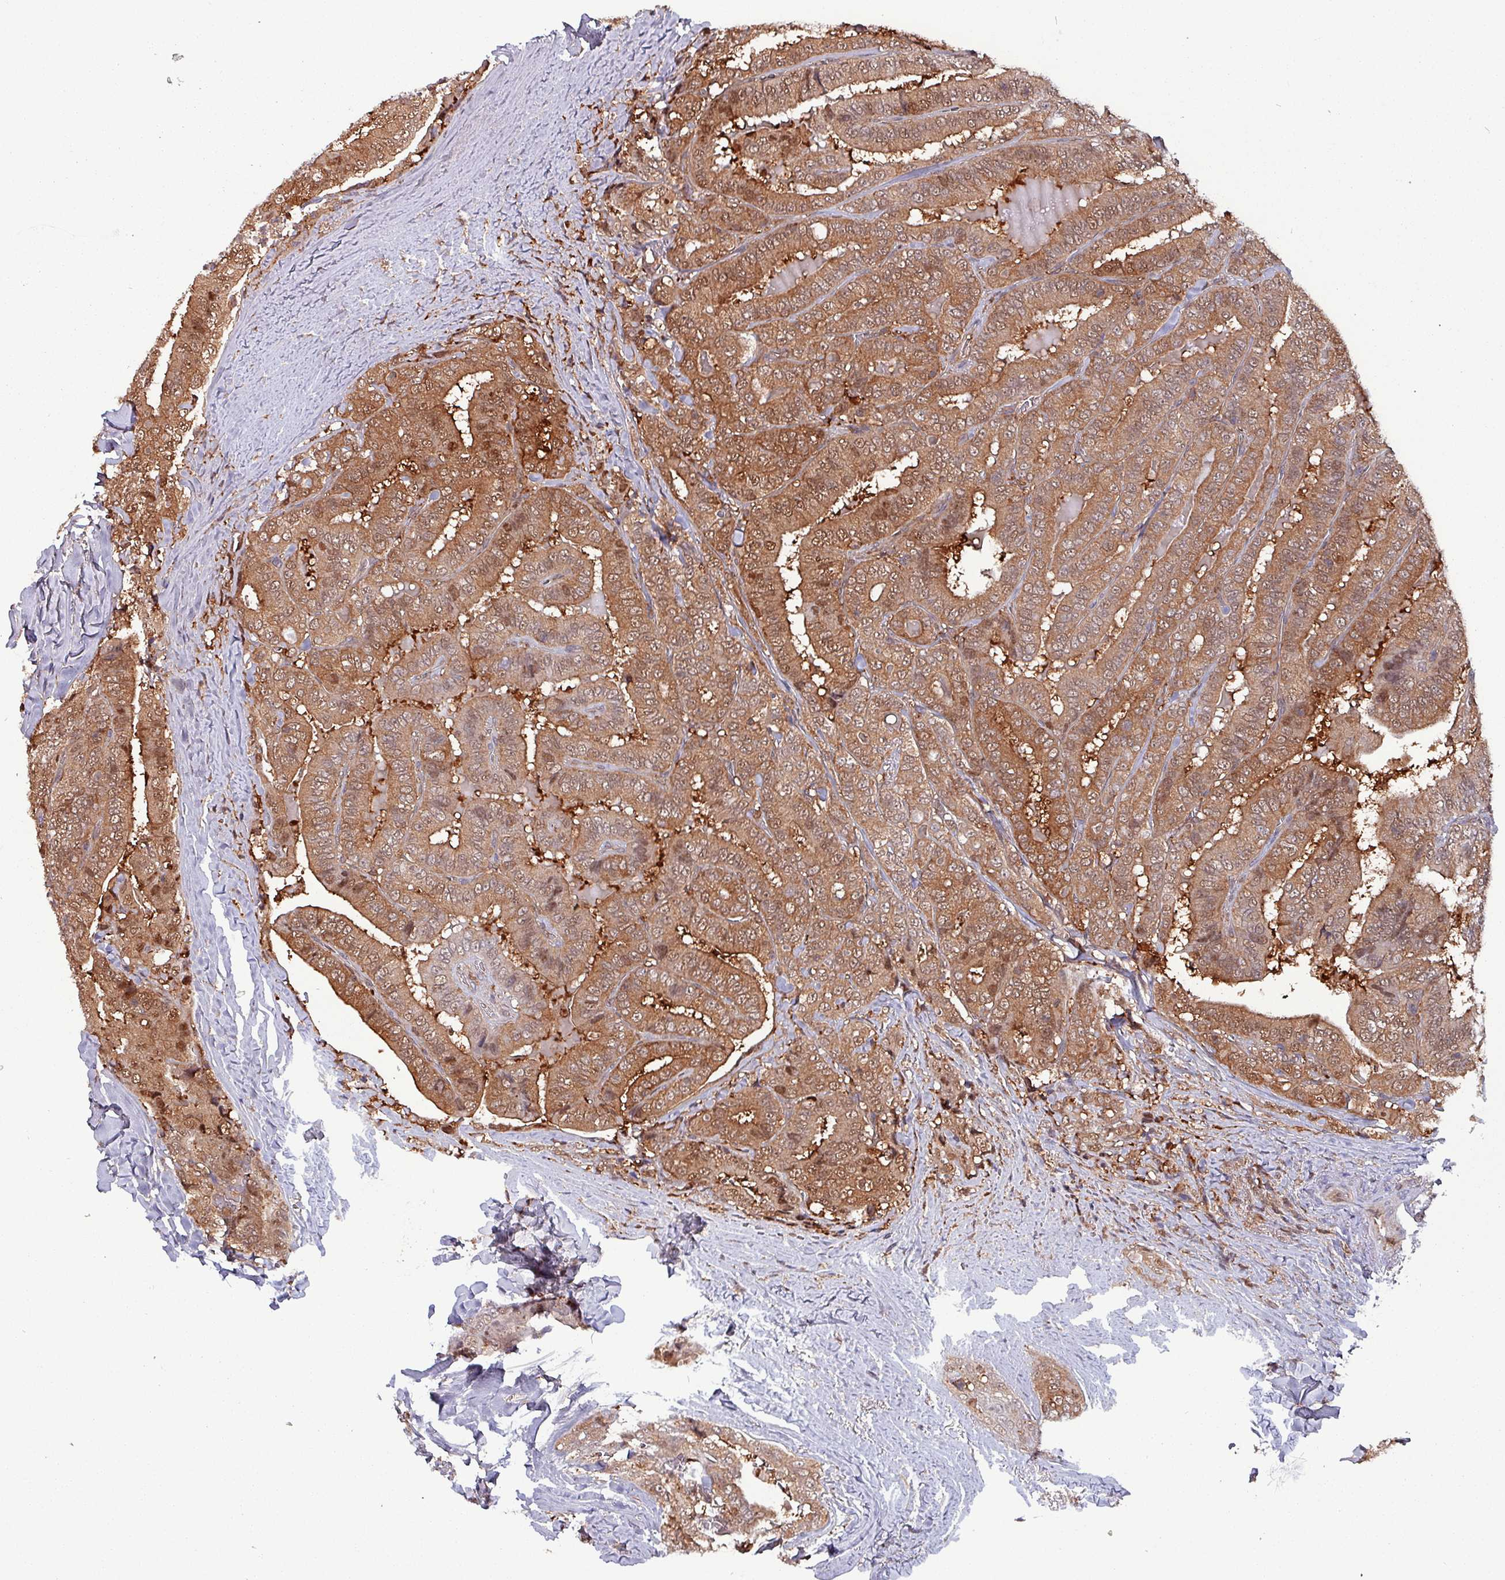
{"staining": {"intensity": "moderate", "quantity": ">75%", "location": "cytoplasmic/membranous,nuclear"}, "tissue": "thyroid cancer", "cell_type": "Tumor cells", "image_type": "cancer", "snomed": [{"axis": "morphology", "description": "Papillary adenocarcinoma, NOS"}, {"axis": "topography", "description": "Thyroid gland"}], "caption": "Protein expression analysis of papillary adenocarcinoma (thyroid) demonstrates moderate cytoplasmic/membranous and nuclear positivity in about >75% of tumor cells. (brown staining indicates protein expression, while blue staining denotes nuclei).", "gene": "PSMB8", "patient": {"sex": "male", "age": 61}}